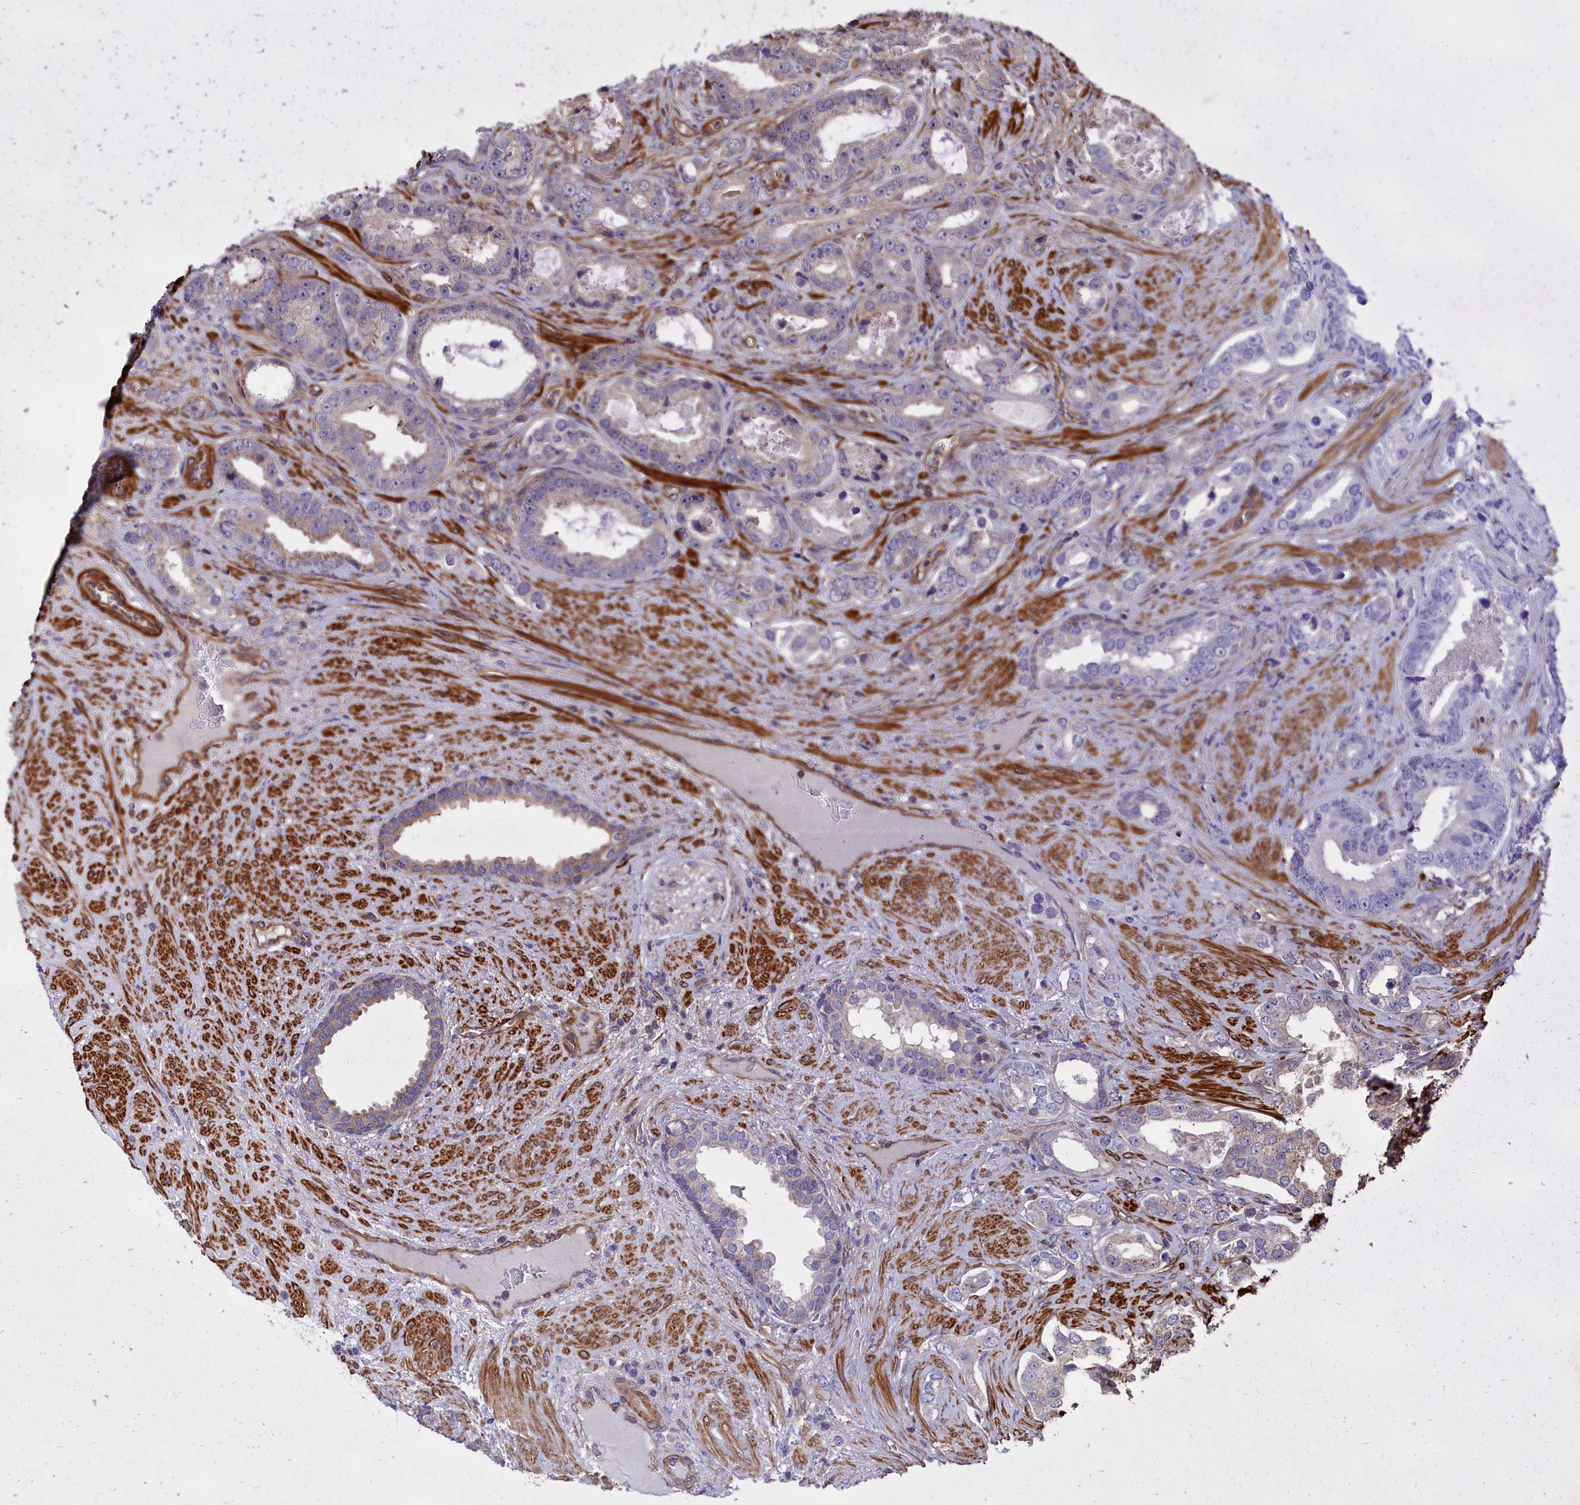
{"staining": {"intensity": "weak", "quantity": "<25%", "location": "cytoplasmic/membranous"}, "tissue": "prostate cancer", "cell_type": "Tumor cells", "image_type": "cancer", "snomed": [{"axis": "morphology", "description": "Adenocarcinoma, High grade"}, {"axis": "topography", "description": "Prostate"}], "caption": "The immunohistochemistry (IHC) histopathology image has no significant expression in tumor cells of prostate adenocarcinoma (high-grade) tissue. (DAB (3,3'-diaminobenzidine) IHC with hematoxylin counter stain).", "gene": "LDHD", "patient": {"sex": "male", "age": 67}}